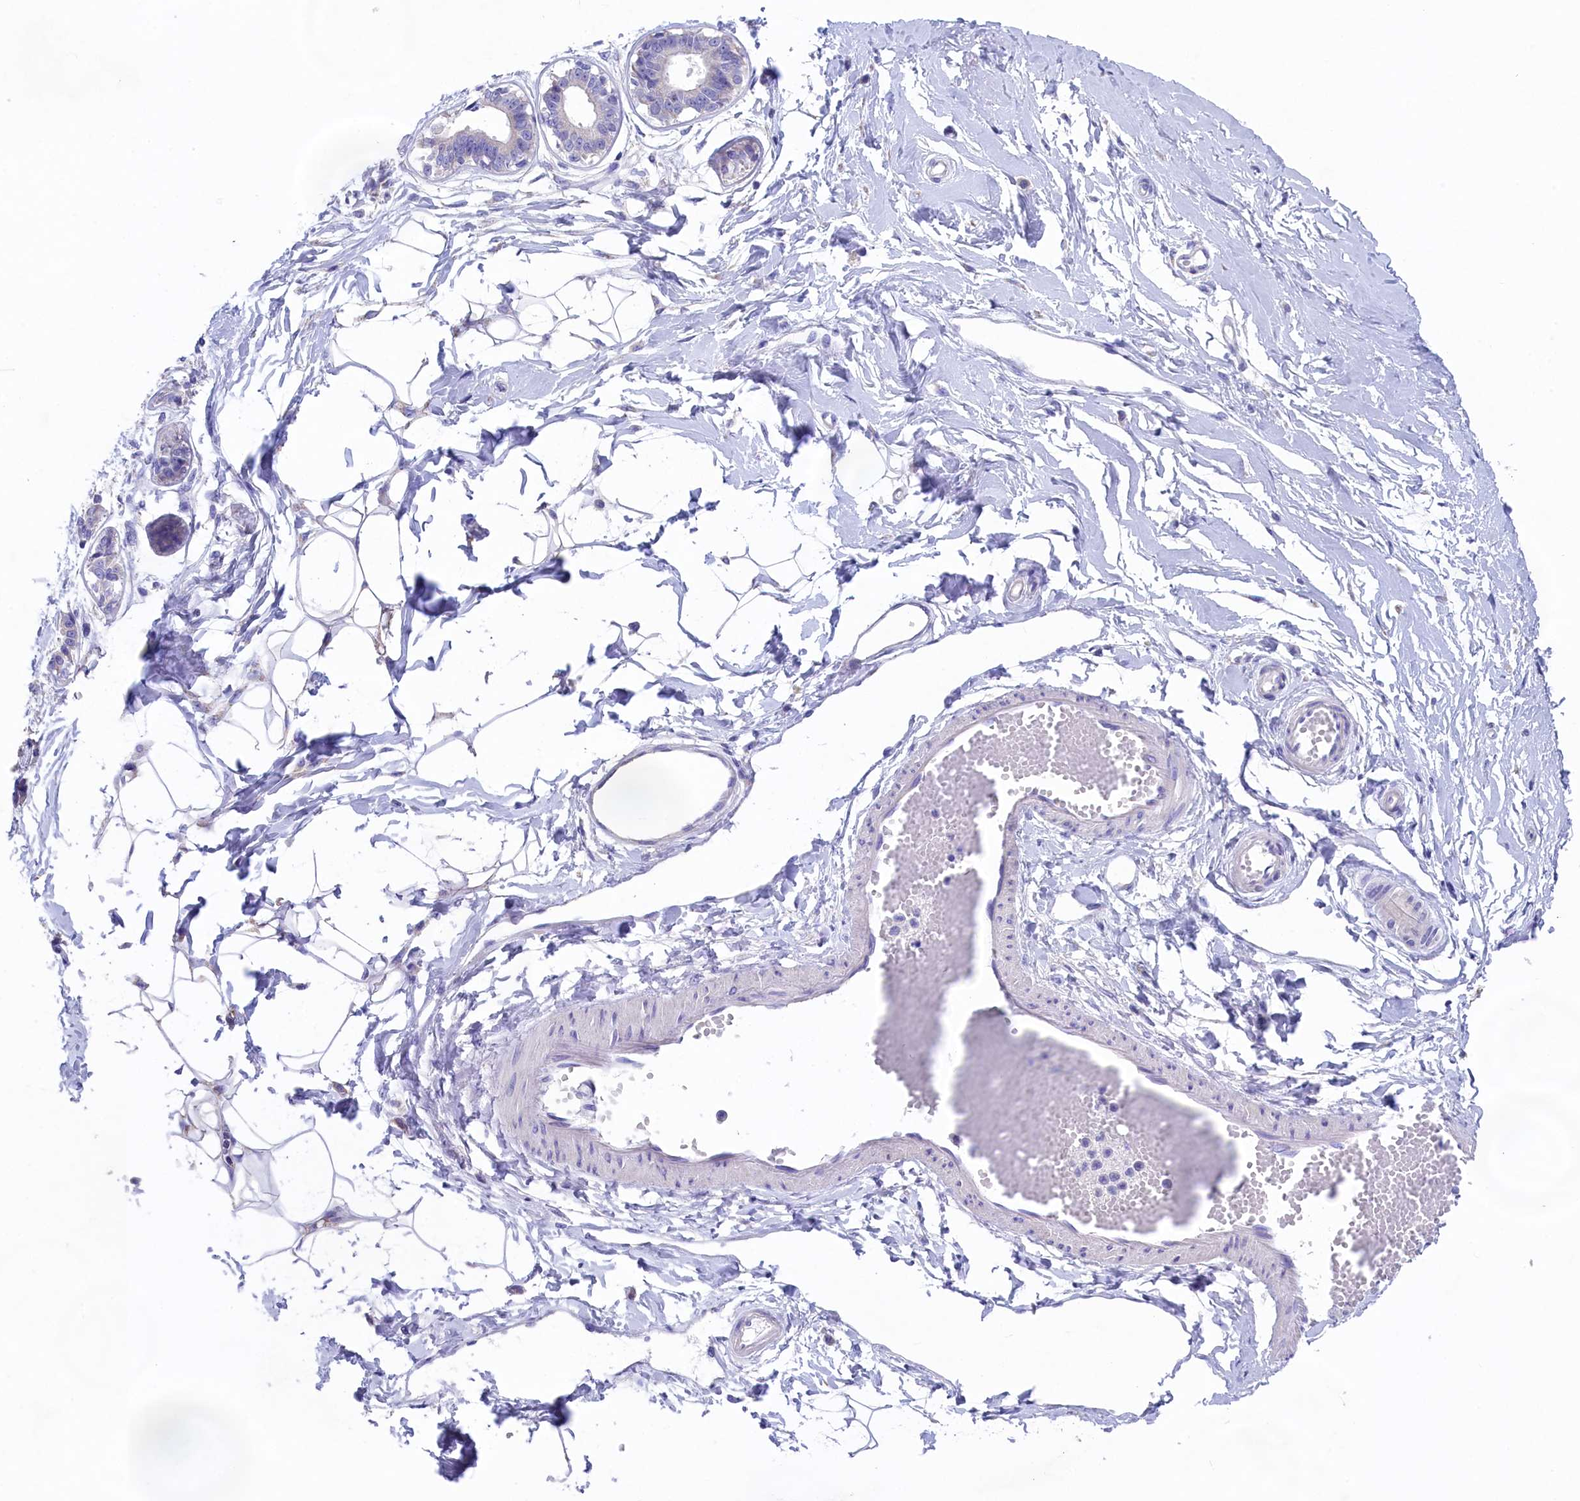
{"staining": {"intensity": "negative", "quantity": "none", "location": "none"}, "tissue": "breast", "cell_type": "Adipocytes", "image_type": "normal", "snomed": [{"axis": "morphology", "description": "Normal tissue, NOS"}, {"axis": "topography", "description": "Breast"}], "caption": "Immunohistochemical staining of unremarkable human breast exhibits no significant expression in adipocytes.", "gene": "PRDM12", "patient": {"sex": "female", "age": 45}}